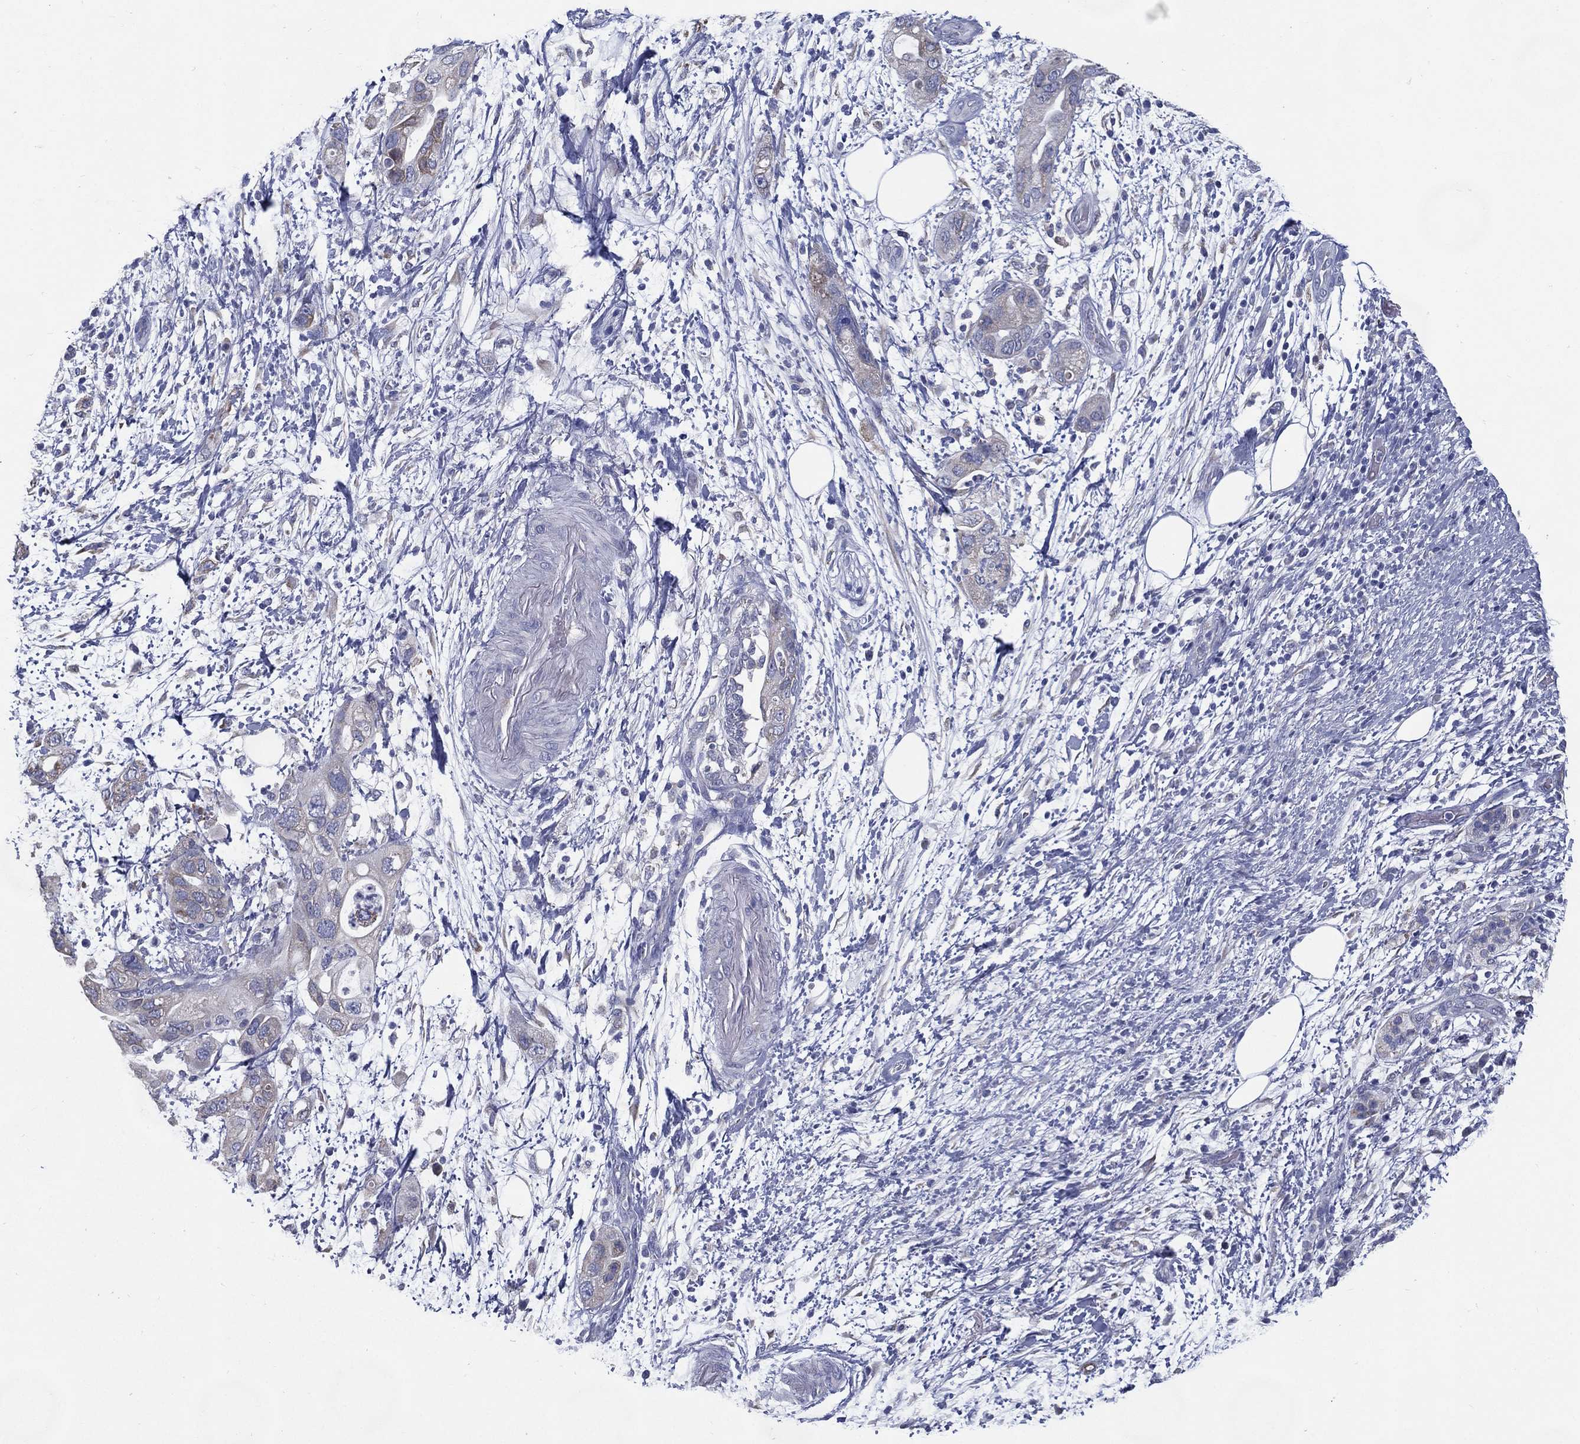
{"staining": {"intensity": "negative", "quantity": "none", "location": "none"}, "tissue": "pancreatic cancer", "cell_type": "Tumor cells", "image_type": "cancer", "snomed": [{"axis": "morphology", "description": "Adenocarcinoma, NOS"}, {"axis": "topography", "description": "Pancreas"}], "caption": "Histopathology image shows no significant protein staining in tumor cells of adenocarcinoma (pancreatic). (DAB immunohistochemistry (IHC) visualized using brightfield microscopy, high magnification).", "gene": "C19orf18", "patient": {"sex": "female", "age": 72}}